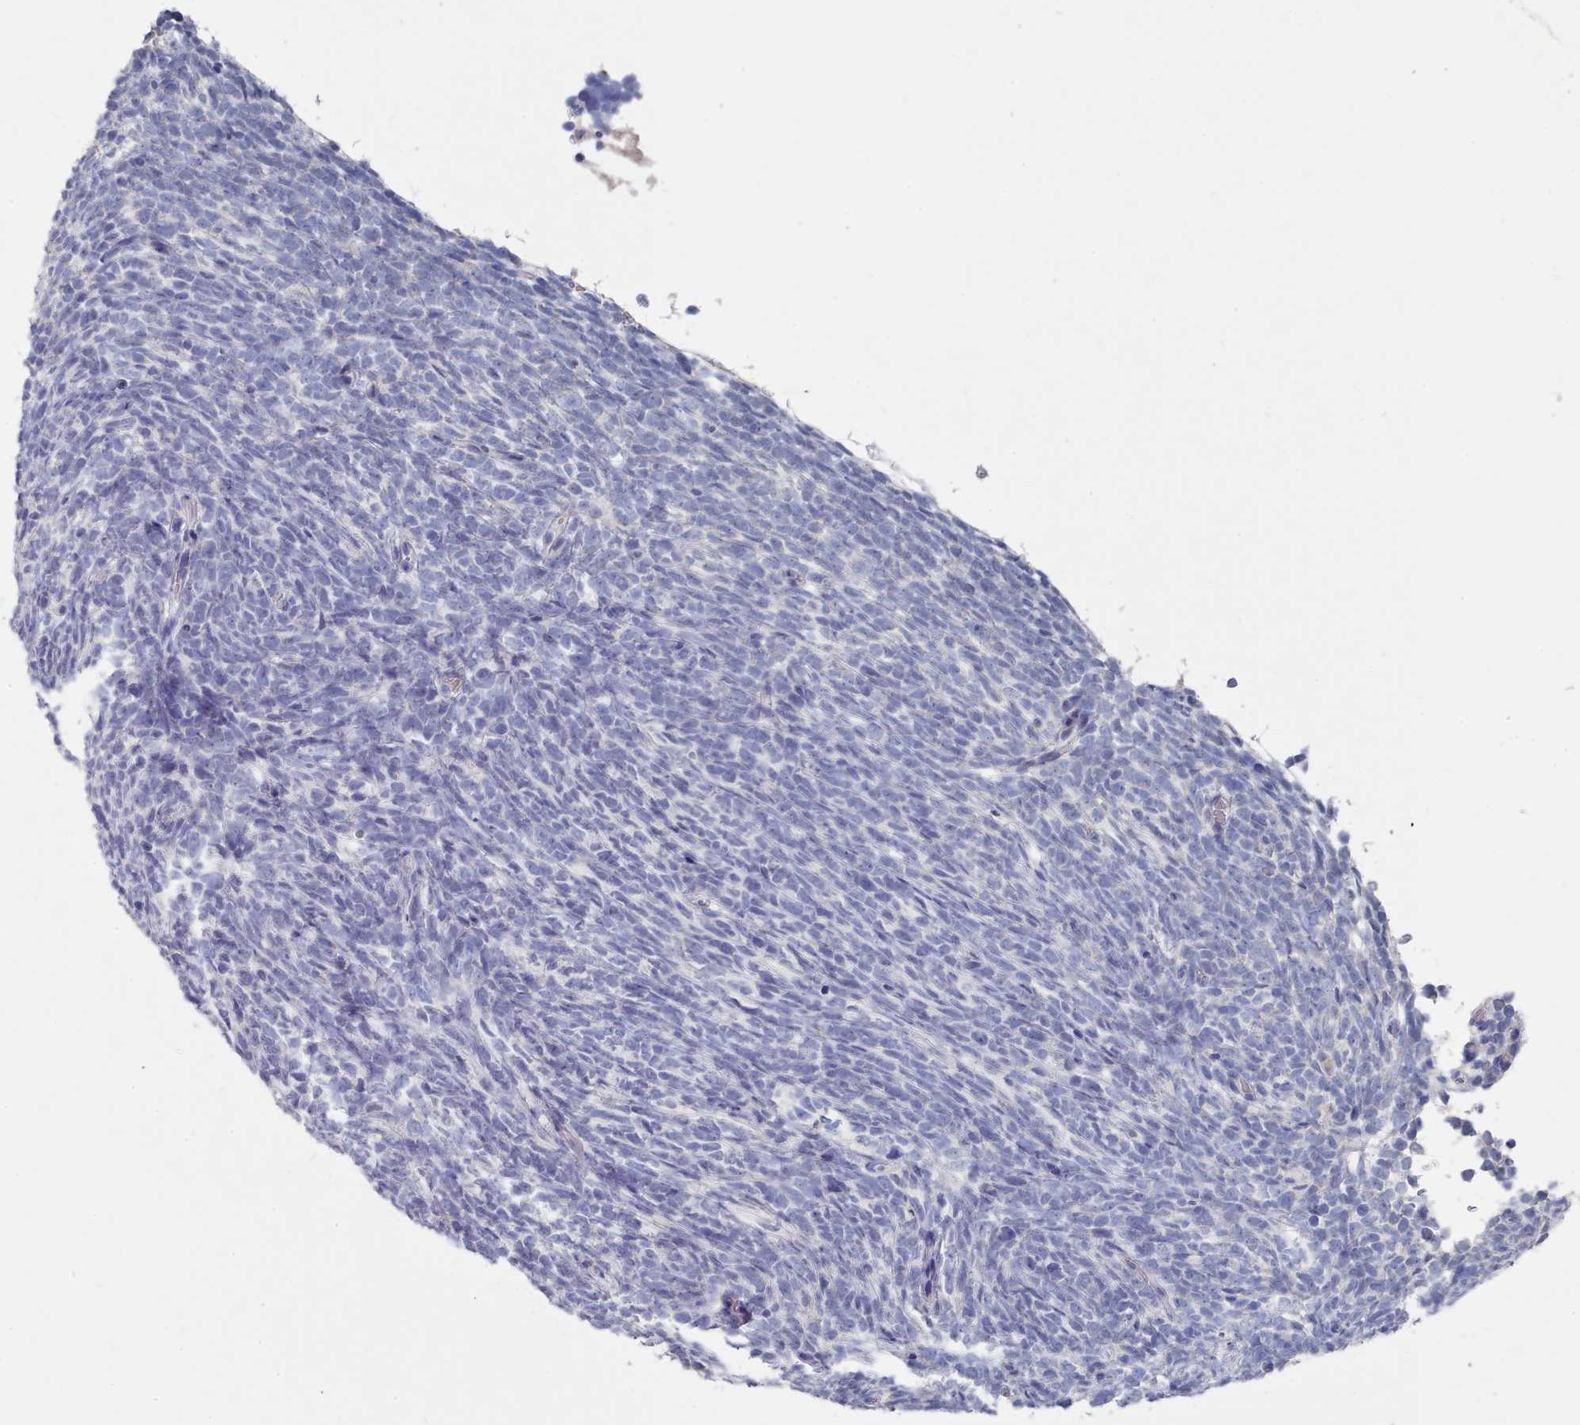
{"staining": {"intensity": "negative", "quantity": "none", "location": "none"}, "tissue": "glioma", "cell_type": "Tumor cells", "image_type": "cancer", "snomed": [{"axis": "morphology", "description": "Glioma, malignant, Low grade"}, {"axis": "topography", "description": "Brain"}], "caption": "This is a histopathology image of IHC staining of malignant low-grade glioma, which shows no positivity in tumor cells.", "gene": "ACAD11", "patient": {"sex": "female", "age": 1}}